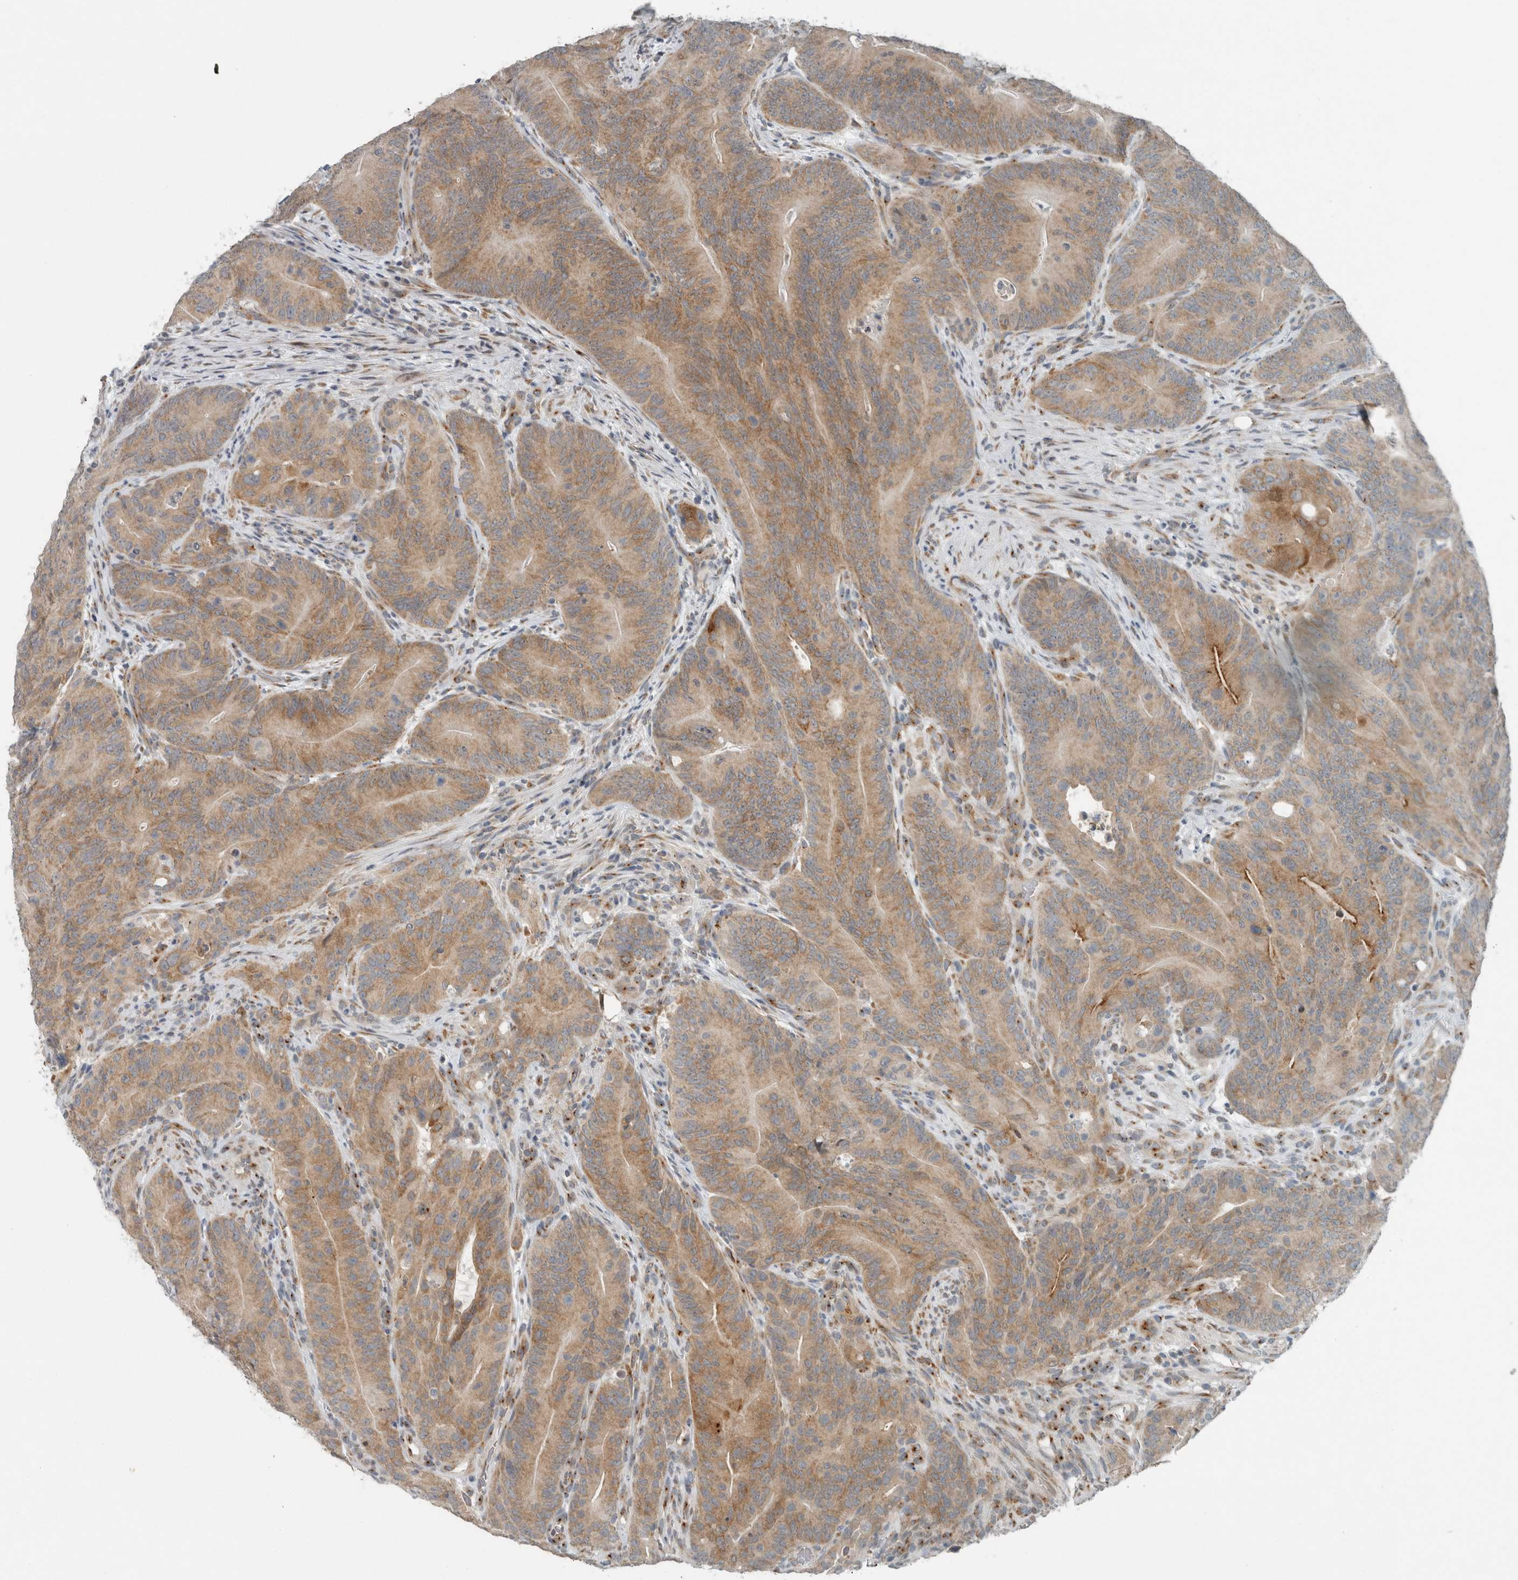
{"staining": {"intensity": "moderate", "quantity": ">75%", "location": "cytoplasmic/membranous"}, "tissue": "colorectal cancer", "cell_type": "Tumor cells", "image_type": "cancer", "snomed": [{"axis": "morphology", "description": "Normal tissue, NOS"}, {"axis": "topography", "description": "Colon"}], "caption": "Immunohistochemistry image of human colorectal cancer stained for a protein (brown), which reveals medium levels of moderate cytoplasmic/membranous staining in approximately >75% of tumor cells.", "gene": "KIF1C", "patient": {"sex": "female", "age": 82}}